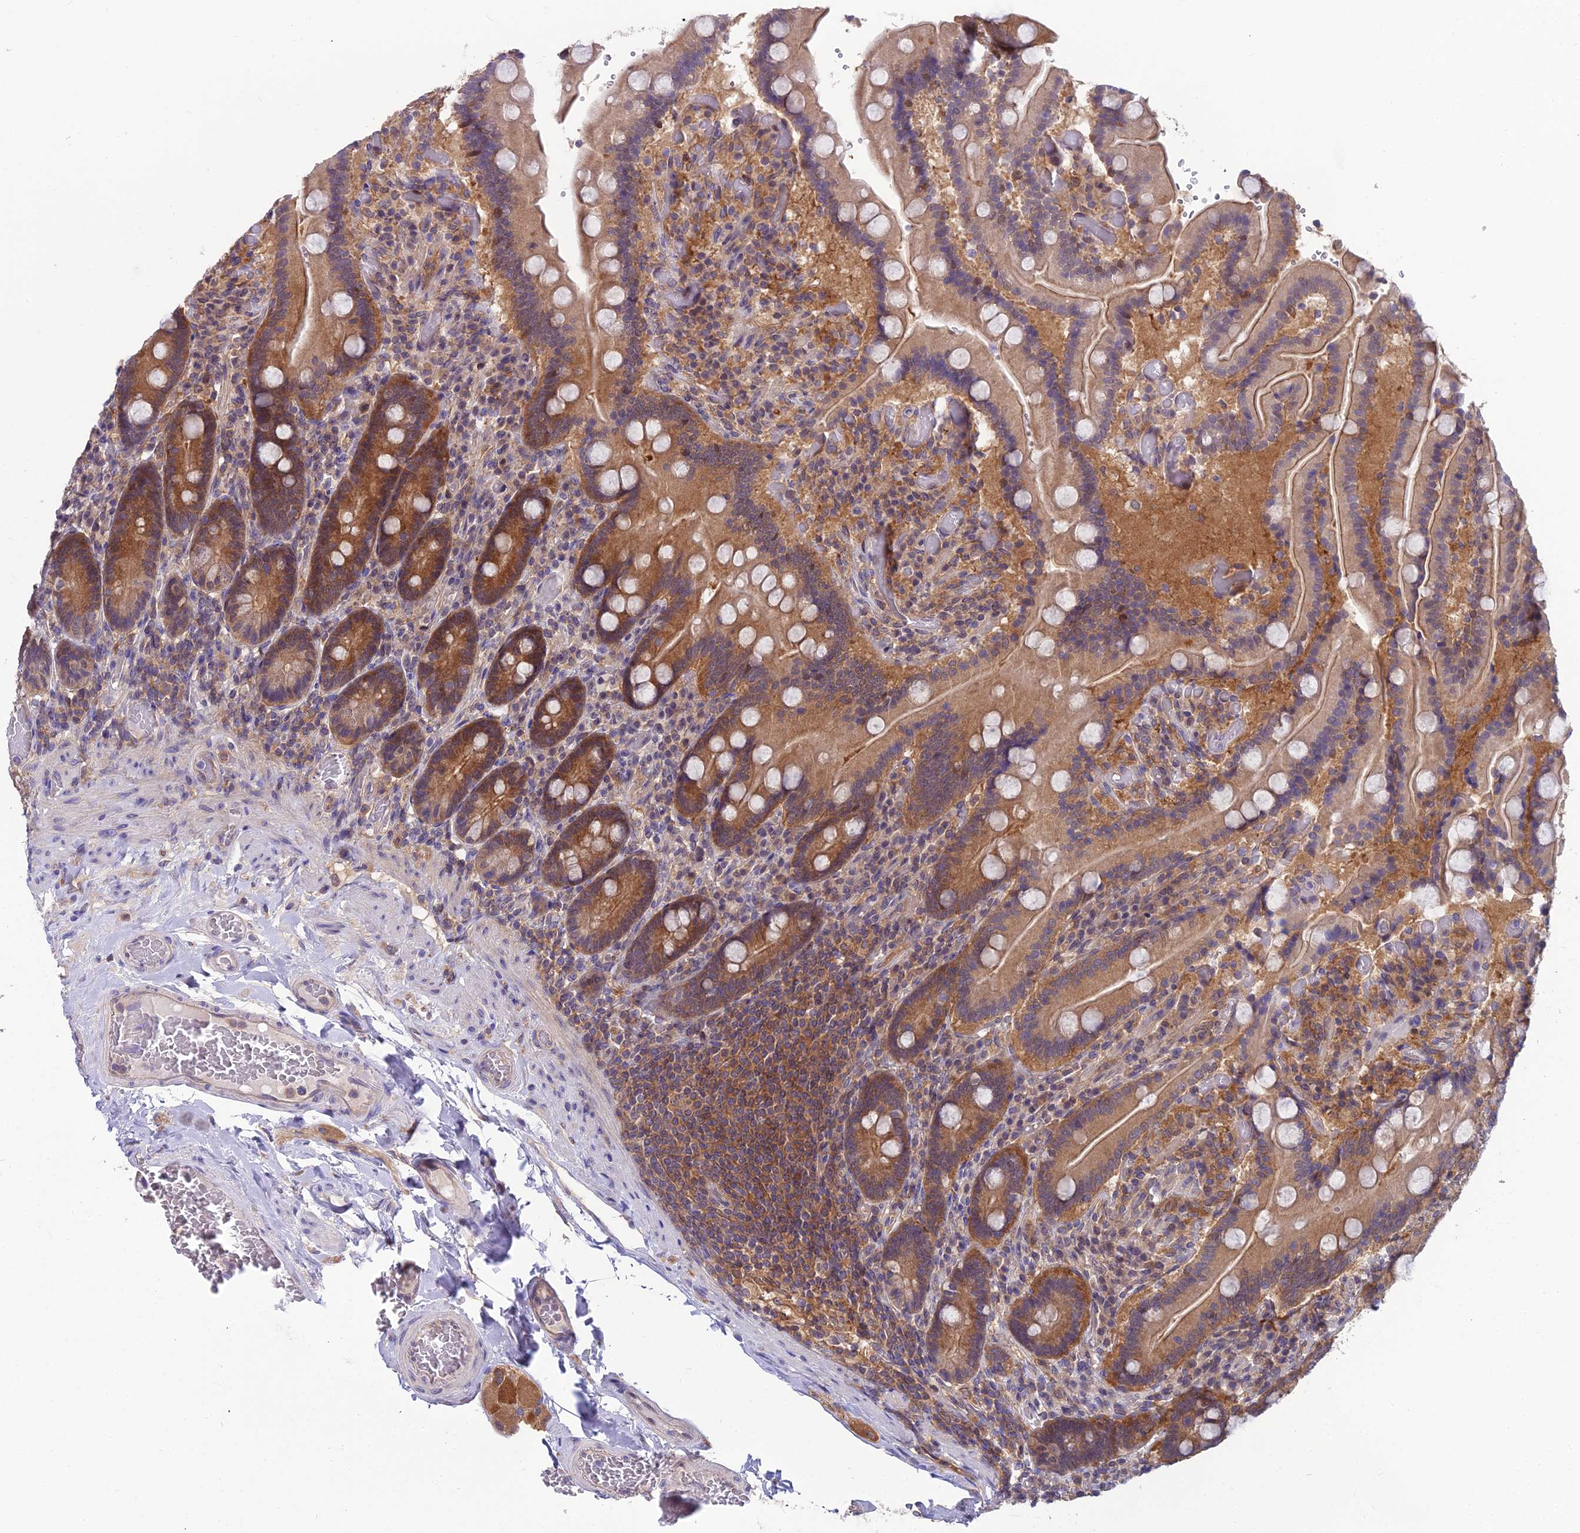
{"staining": {"intensity": "moderate", "quantity": ">75%", "location": "cytoplasmic/membranous"}, "tissue": "duodenum", "cell_type": "Glandular cells", "image_type": "normal", "snomed": [{"axis": "morphology", "description": "Normal tissue, NOS"}, {"axis": "topography", "description": "Duodenum"}], "caption": "Protein expression analysis of normal duodenum displays moderate cytoplasmic/membranous staining in about >75% of glandular cells. Using DAB (3,3'-diaminobenzidine) (brown) and hematoxylin (blue) stains, captured at high magnification using brightfield microscopy.", "gene": "MVD", "patient": {"sex": "female", "age": 62}}